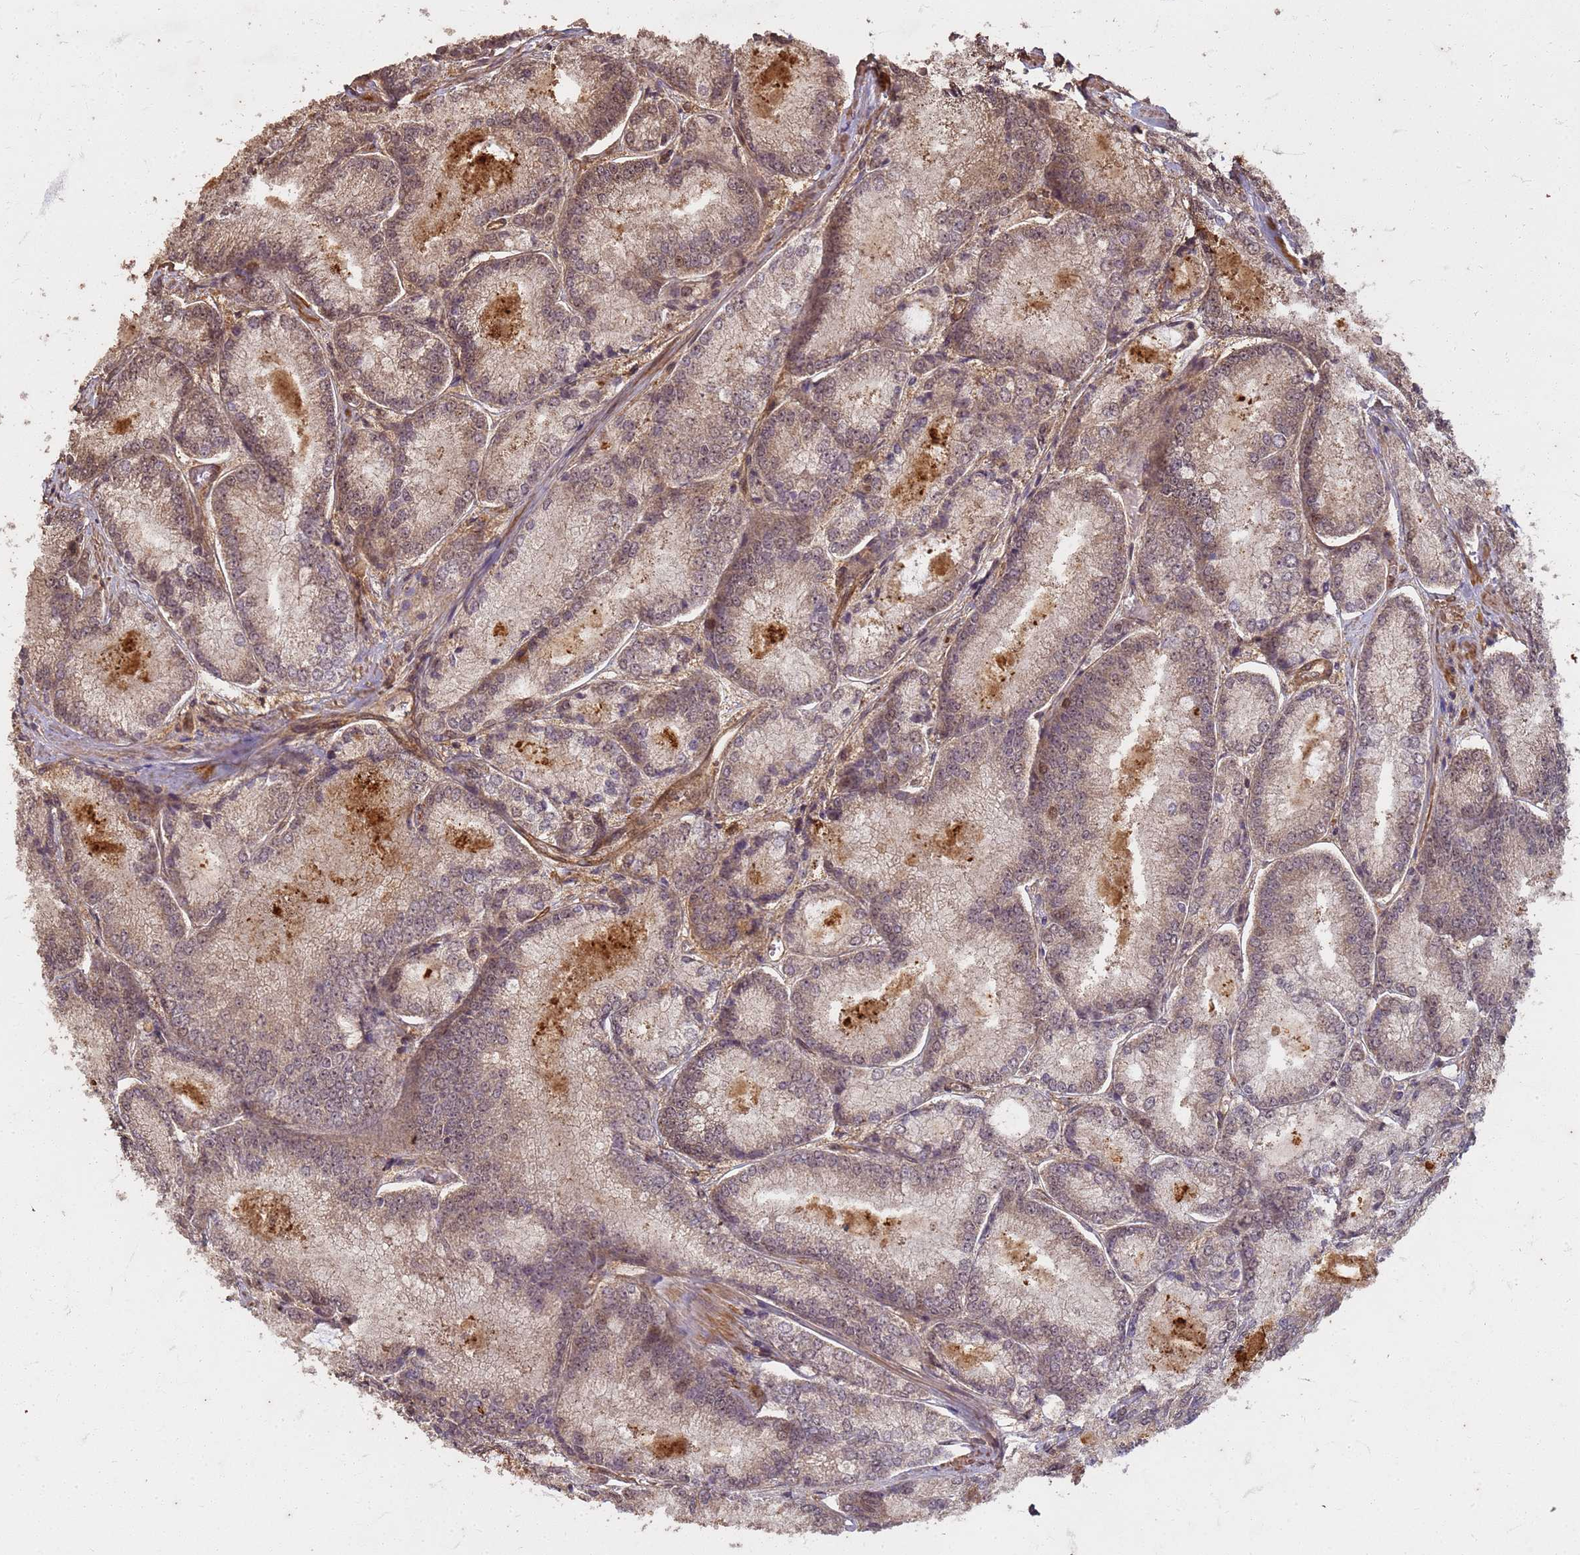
{"staining": {"intensity": "weak", "quantity": "25%-75%", "location": "cytoplasmic/membranous,nuclear"}, "tissue": "prostate cancer", "cell_type": "Tumor cells", "image_type": "cancer", "snomed": [{"axis": "morphology", "description": "Adenocarcinoma, Low grade"}, {"axis": "topography", "description": "Prostate"}], "caption": "Weak cytoplasmic/membranous and nuclear staining is seen in approximately 25%-75% of tumor cells in prostate adenocarcinoma (low-grade).", "gene": "KIF26A", "patient": {"sex": "male", "age": 74}}